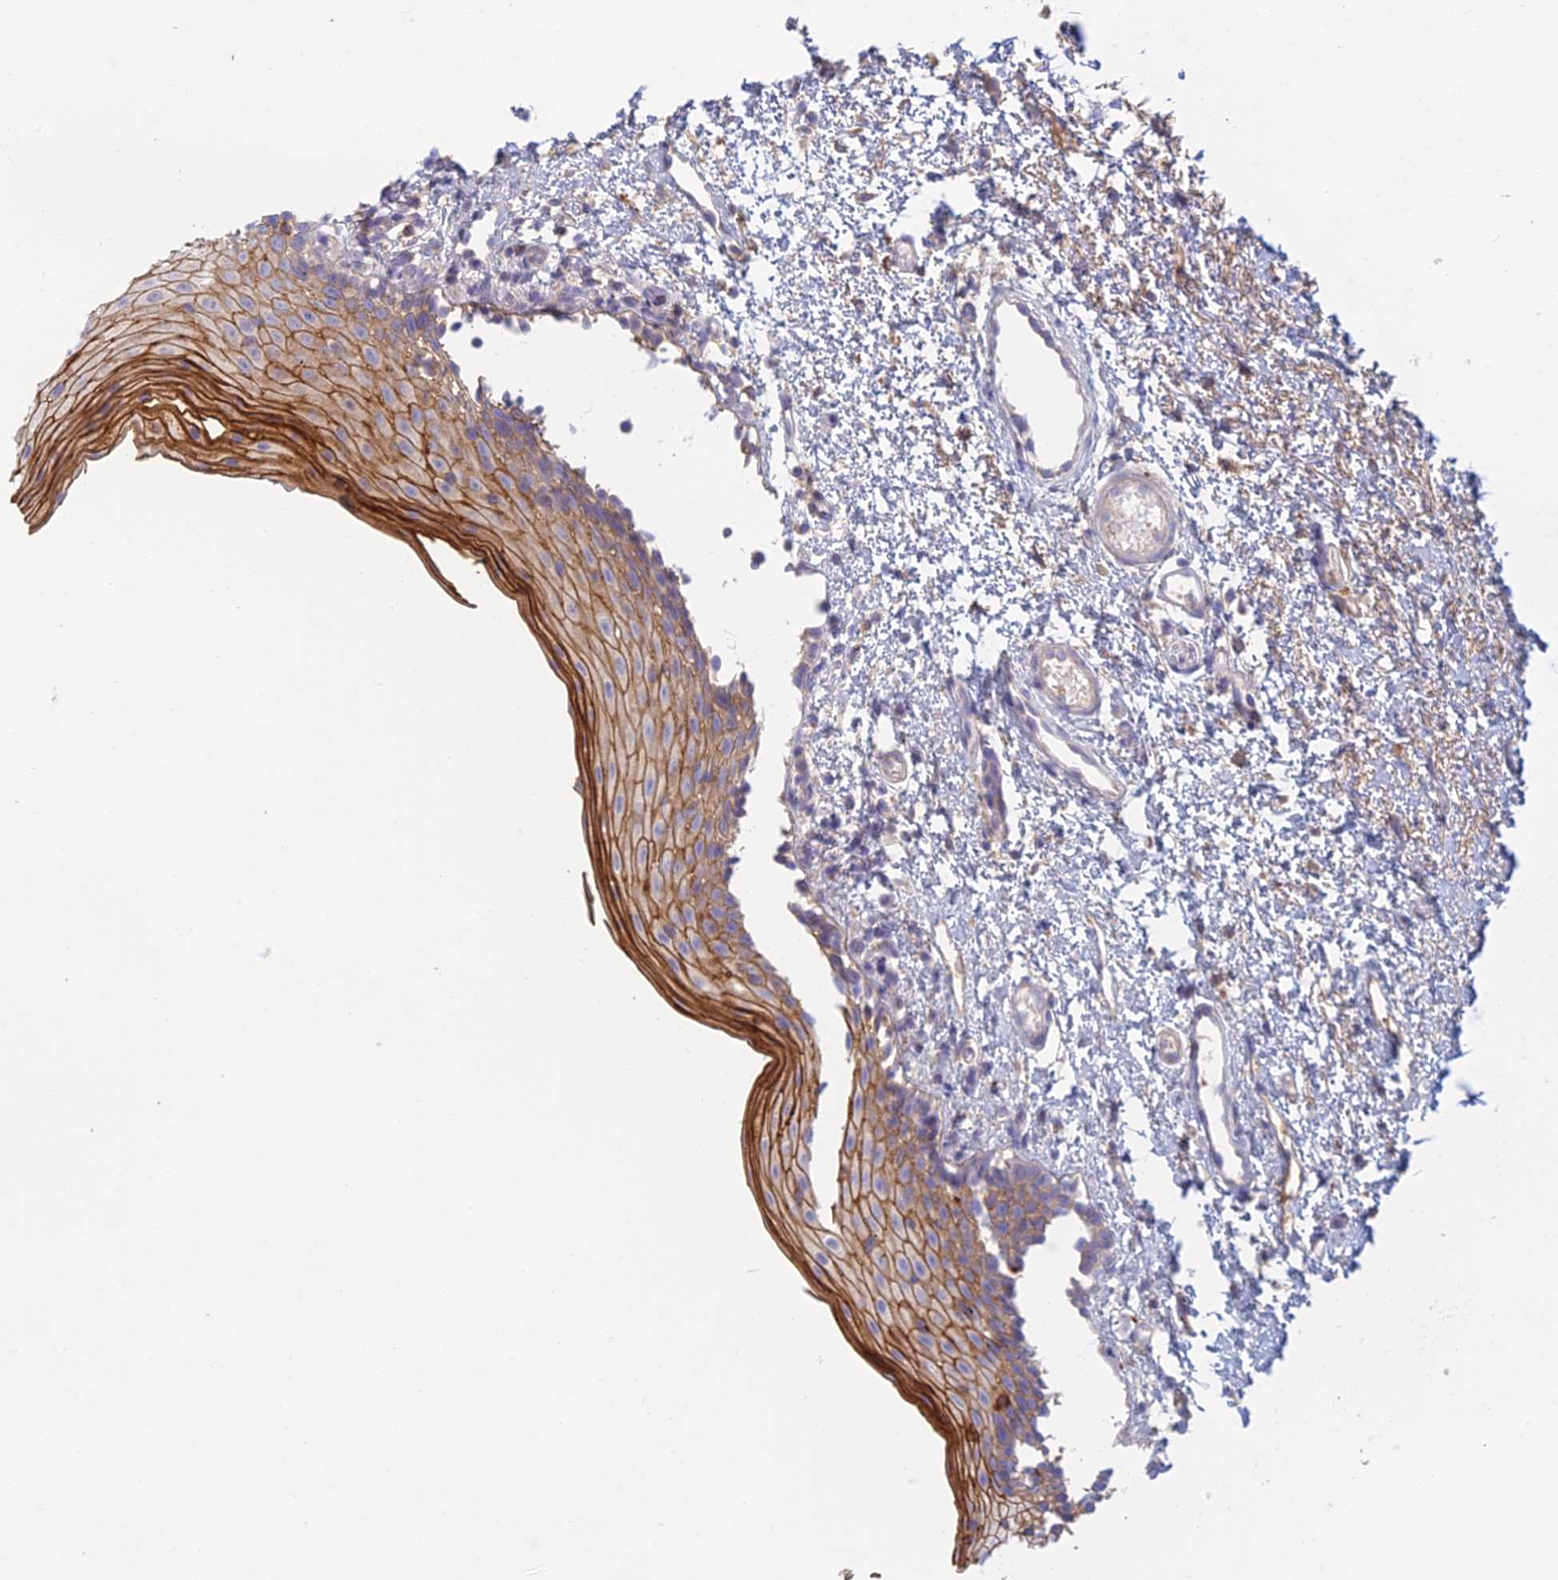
{"staining": {"intensity": "moderate", "quantity": ">75%", "location": "cytoplasmic/membranous"}, "tissue": "oral mucosa", "cell_type": "Squamous epithelial cells", "image_type": "normal", "snomed": [{"axis": "morphology", "description": "Normal tissue, NOS"}, {"axis": "topography", "description": "Oral tissue"}], "caption": "Immunohistochemistry (DAB (3,3'-diaminobenzidine)) staining of unremarkable human oral mucosa reveals moderate cytoplasmic/membranous protein staining in about >75% of squamous epithelial cells. (IHC, brightfield microscopy, high magnification).", "gene": "IFTAP", "patient": {"sex": "female", "age": 13}}